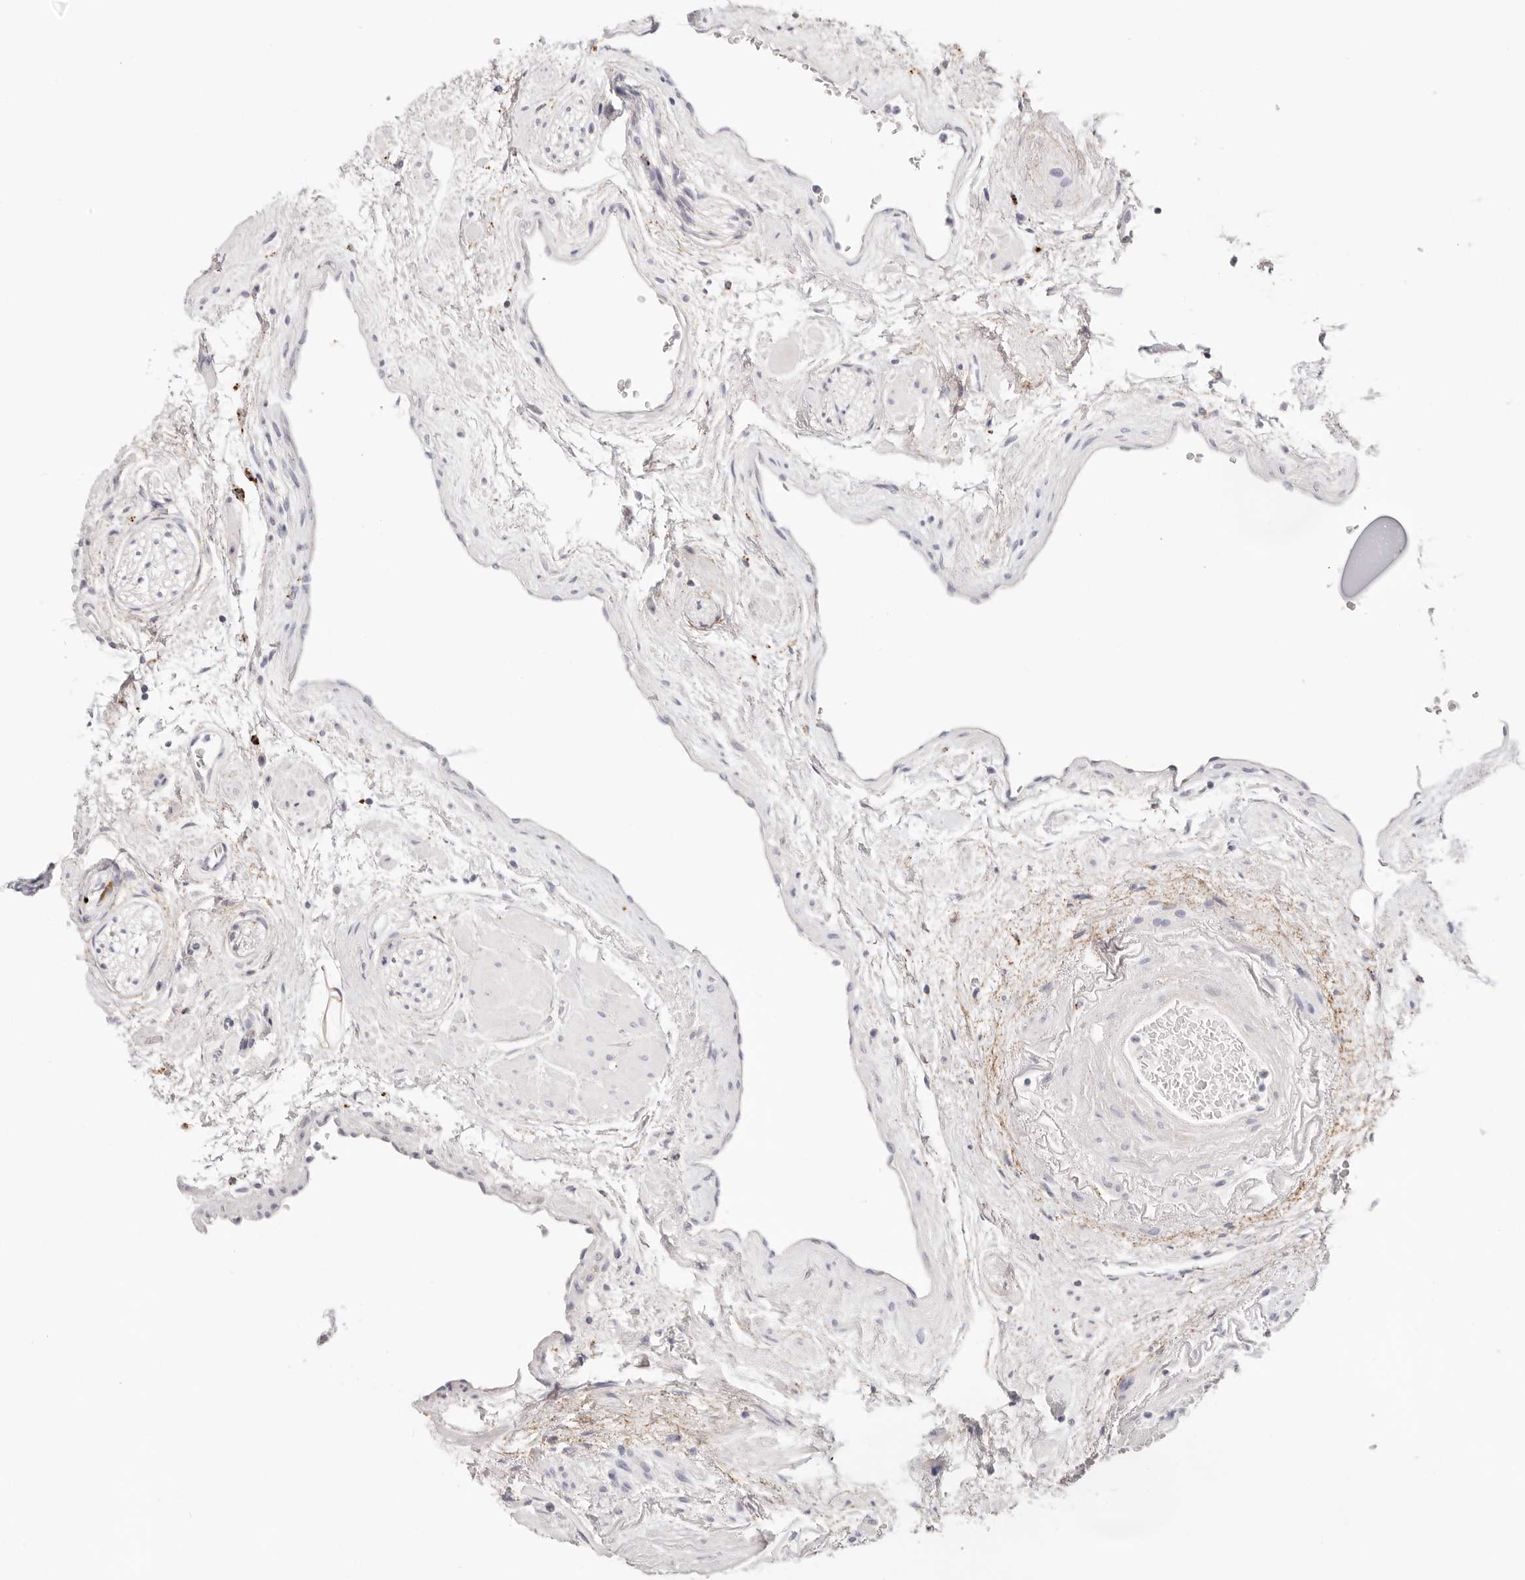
{"staining": {"intensity": "strong", "quantity": "<25%", "location": "cytoplasmic/membranous"}, "tissue": "seminal vesicle", "cell_type": "Glandular cells", "image_type": "normal", "snomed": [{"axis": "morphology", "description": "Normal tissue, NOS"}, {"axis": "topography", "description": "Seminal veicle"}], "caption": "A brown stain shows strong cytoplasmic/membranous expression of a protein in glandular cells of unremarkable human seminal vesicle.", "gene": "STKLD1", "patient": {"sex": "male", "age": 80}}